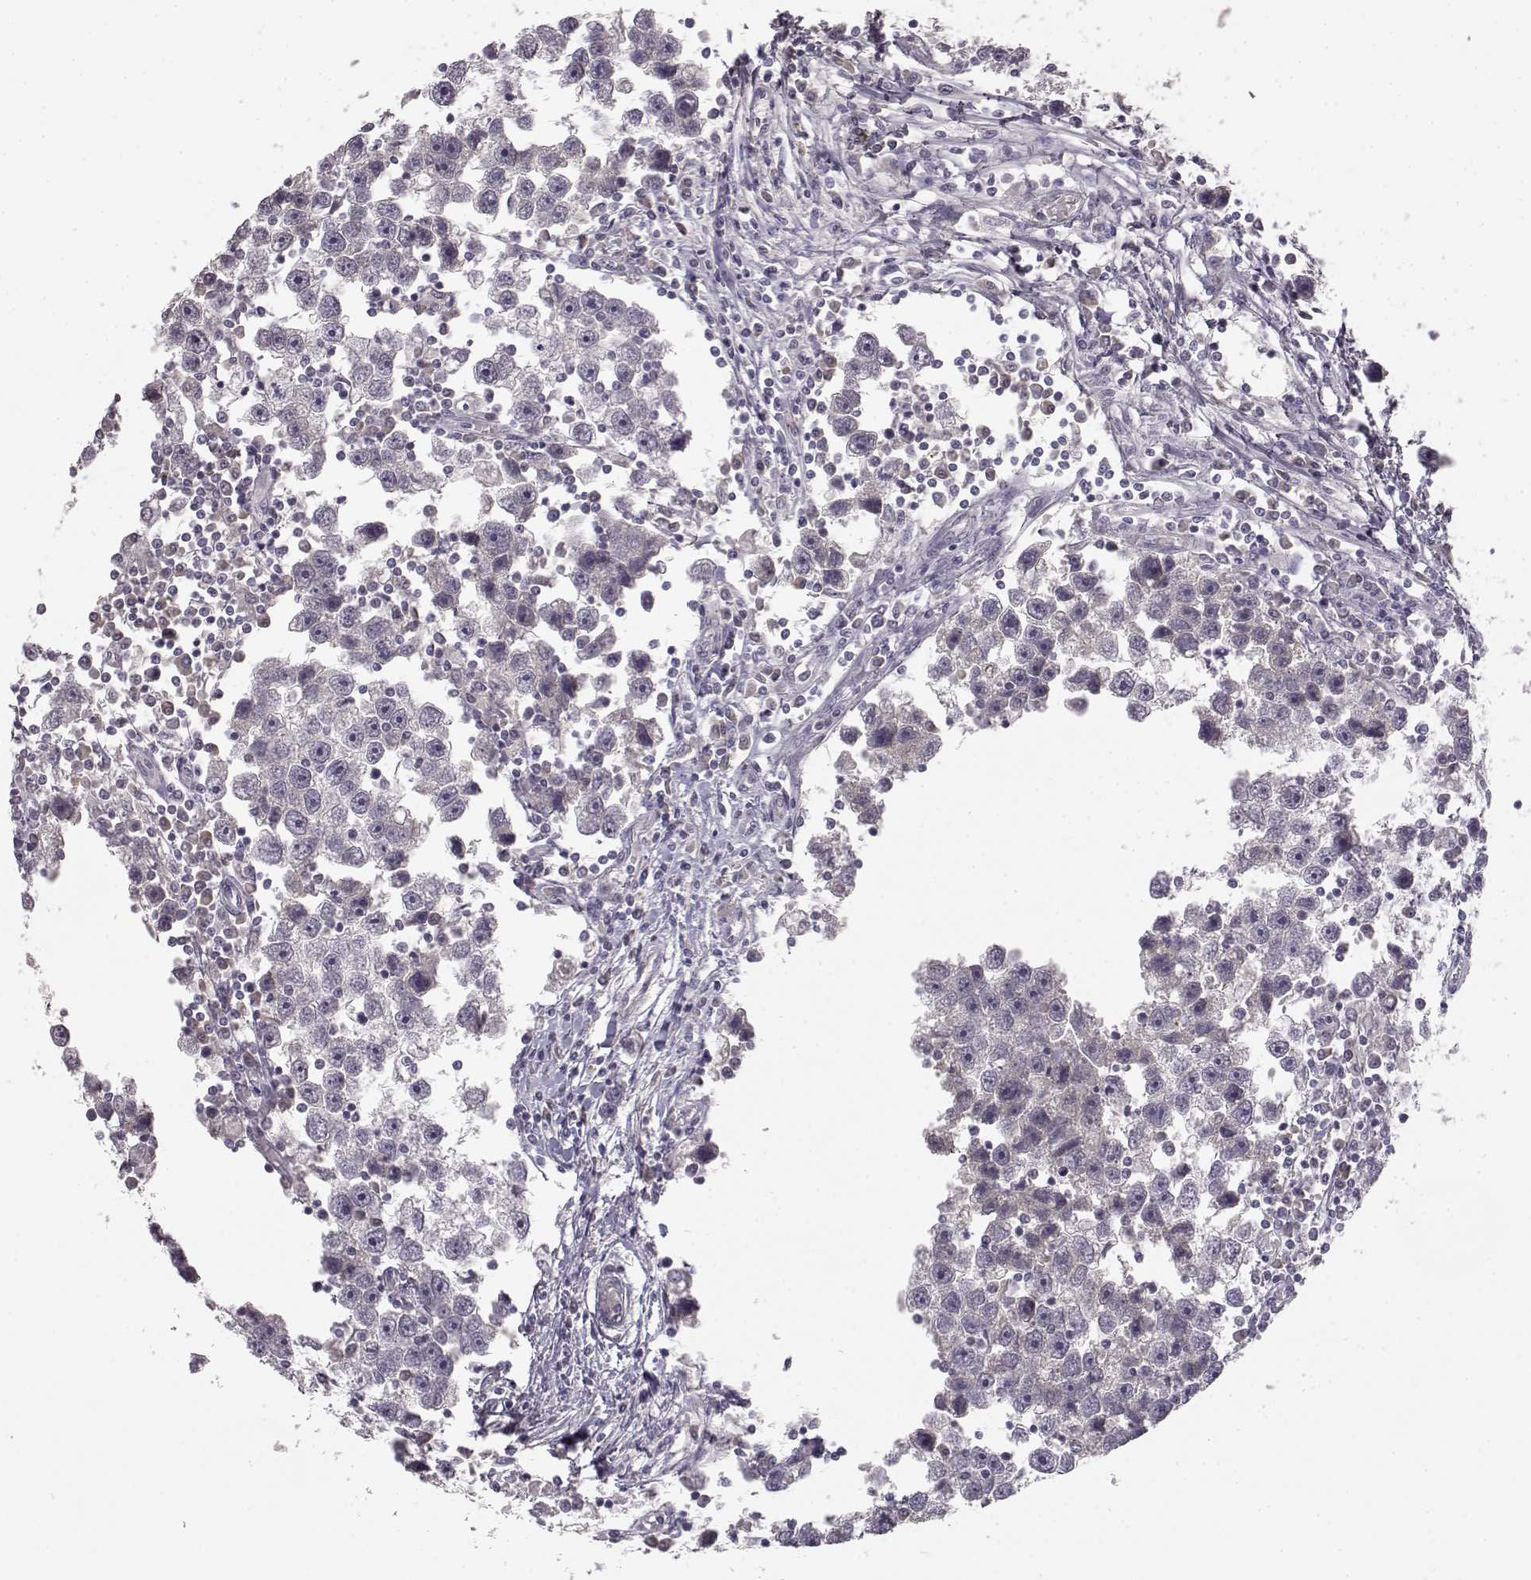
{"staining": {"intensity": "negative", "quantity": "none", "location": "none"}, "tissue": "testis cancer", "cell_type": "Tumor cells", "image_type": "cancer", "snomed": [{"axis": "morphology", "description": "Seminoma, NOS"}, {"axis": "topography", "description": "Testis"}], "caption": "DAB immunohistochemical staining of testis cancer exhibits no significant expression in tumor cells.", "gene": "BFSP2", "patient": {"sex": "male", "age": 30}}